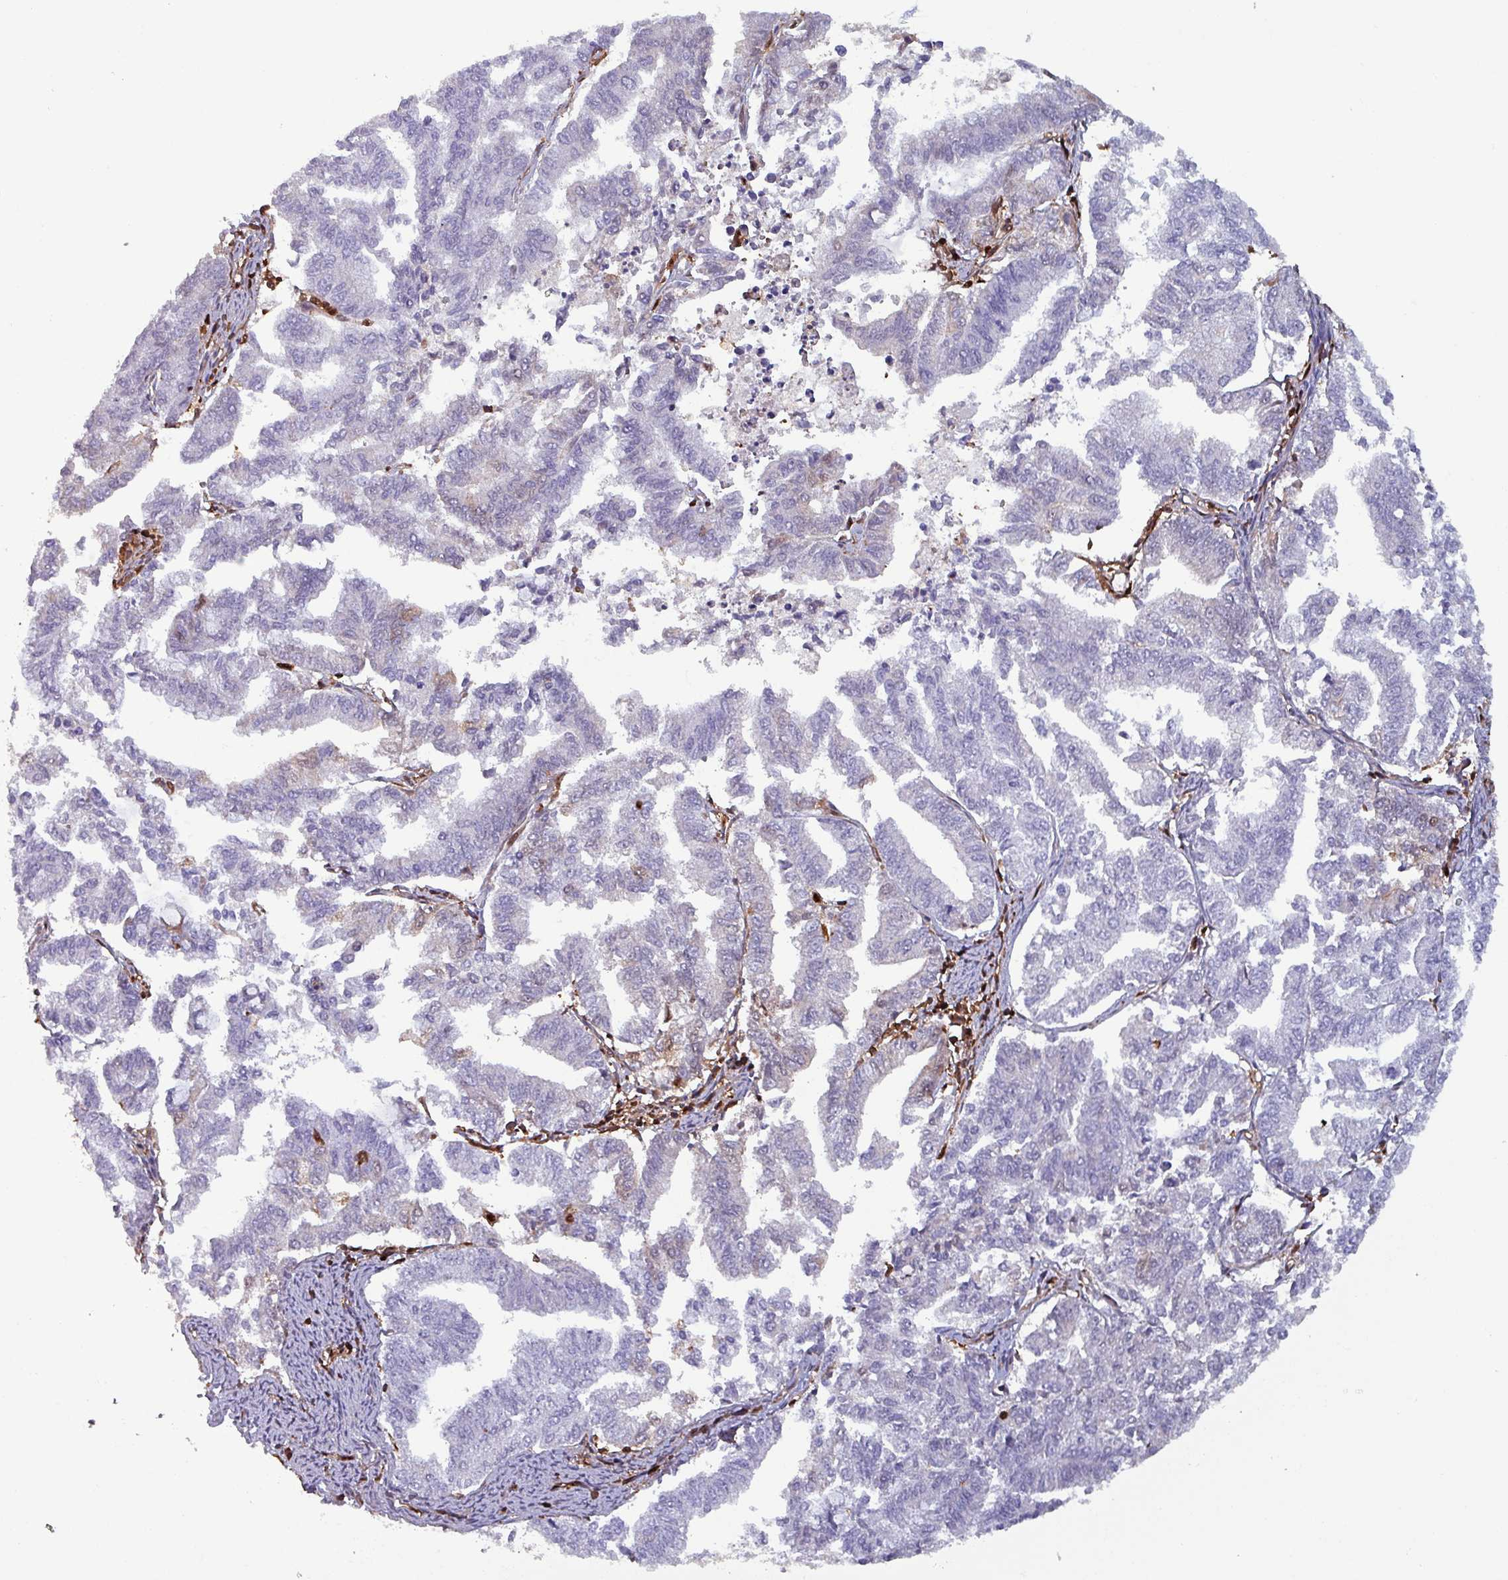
{"staining": {"intensity": "negative", "quantity": "none", "location": "none"}, "tissue": "endometrial cancer", "cell_type": "Tumor cells", "image_type": "cancer", "snomed": [{"axis": "morphology", "description": "Adenocarcinoma, NOS"}, {"axis": "topography", "description": "Endometrium"}], "caption": "Endometrial cancer was stained to show a protein in brown. There is no significant expression in tumor cells.", "gene": "PSMB8", "patient": {"sex": "female", "age": 79}}